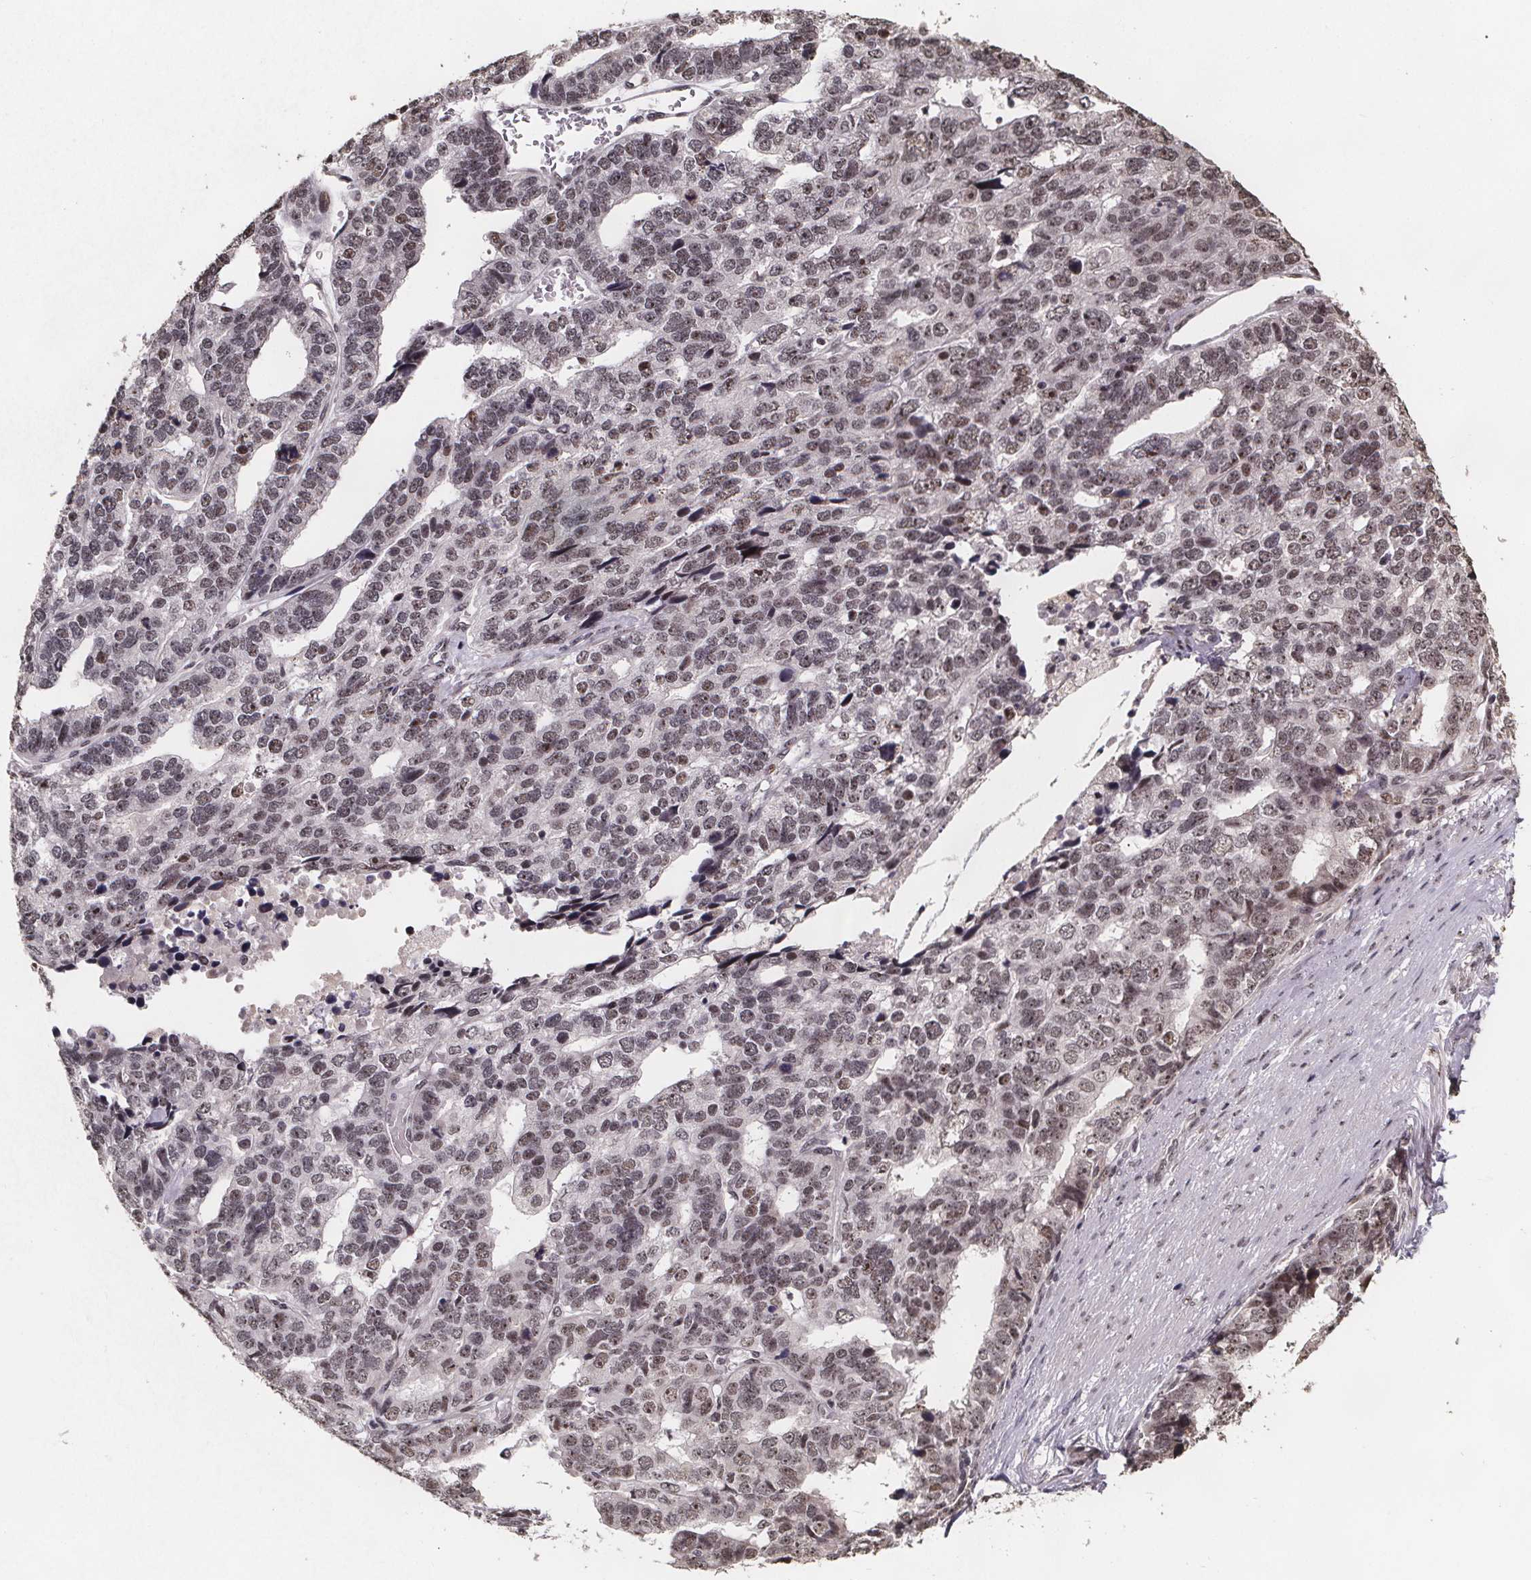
{"staining": {"intensity": "moderate", "quantity": ">75%", "location": "nuclear"}, "tissue": "stomach cancer", "cell_type": "Tumor cells", "image_type": "cancer", "snomed": [{"axis": "morphology", "description": "Adenocarcinoma, NOS"}, {"axis": "topography", "description": "Stomach"}], "caption": "Immunohistochemical staining of human adenocarcinoma (stomach) displays moderate nuclear protein positivity in approximately >75% of tumor cells.", "gene": "U2SURP", "patient": {"sex": "male", "age": 69}}